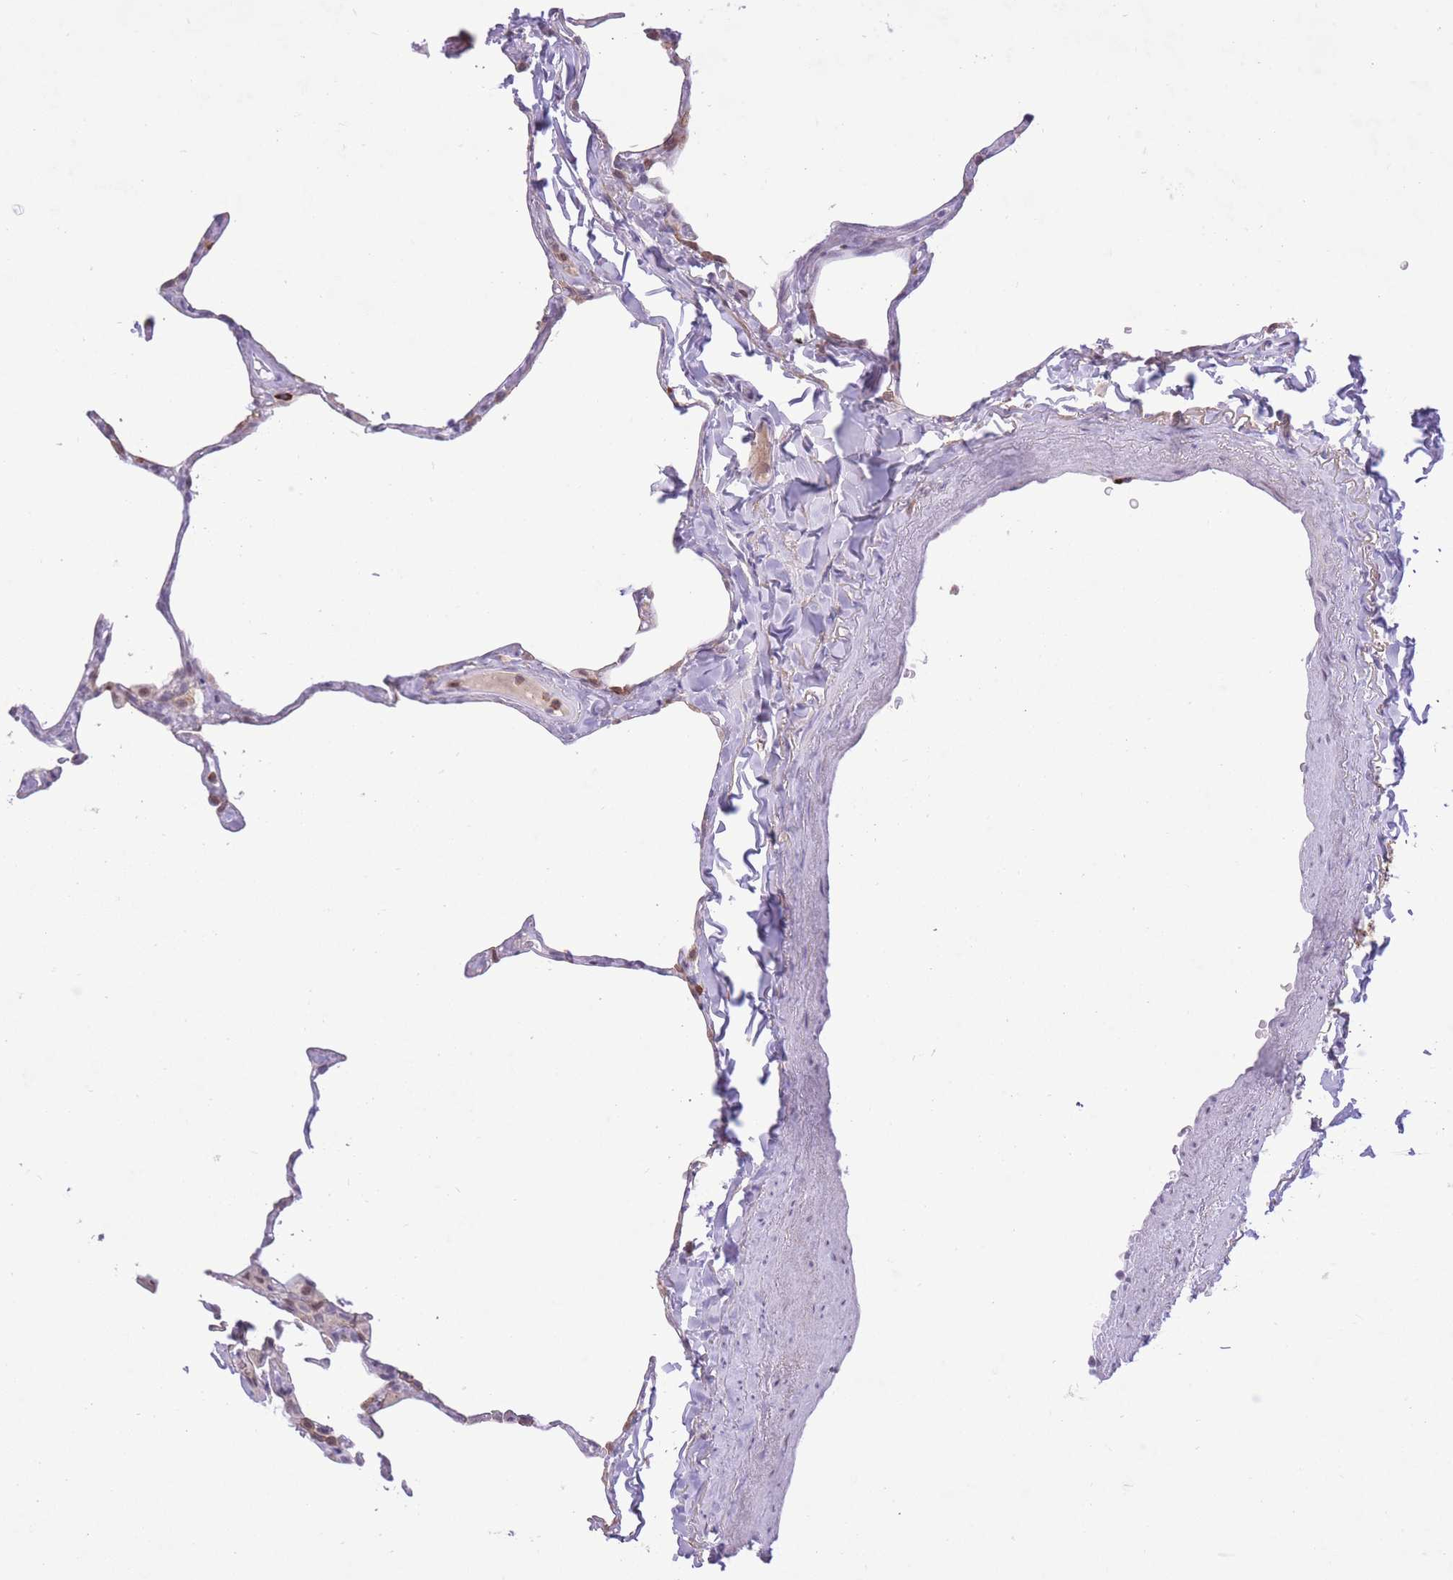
{"staining": {"intensity": "negative", "quantity": "none", "location": "none"}, "tissue": "lung", "cell_type": "Alveolar cells", "image_type": "normal", "snomed": [{"axis": "morphology", "description": "Normal tissue, NOS"}, {"axis": "topography", "description": "Lung"}], "caption": "Immunohistochemistry (IHC) histopathology image of benign lung: human lung stained with DAB (3,3'-diaminobenzidine) shows no significant protein expression in alveolar cells.", "gene": "MEIS3", "patient": {"sex": "male", "age": 65}}